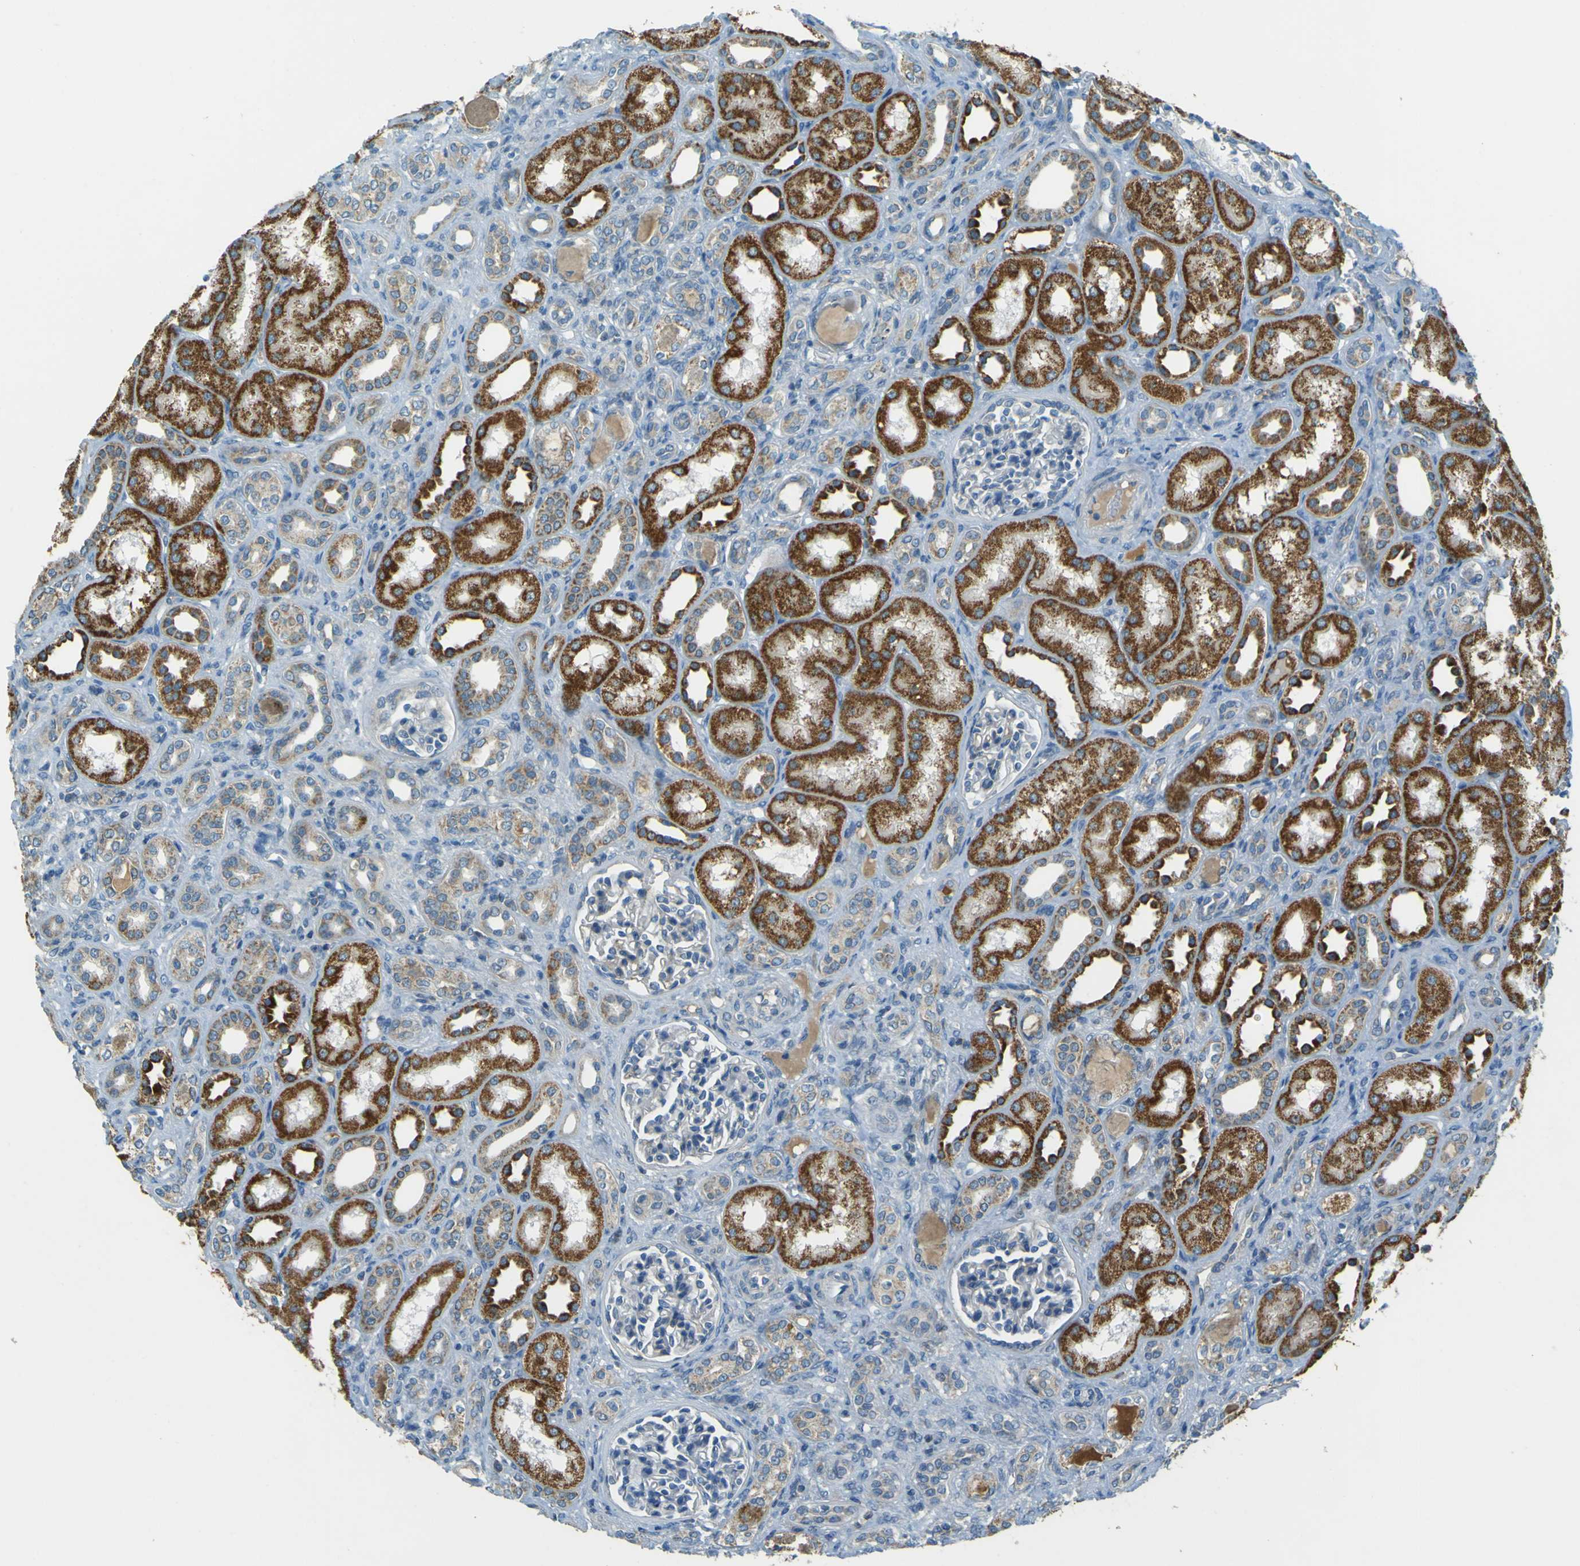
{"staining": {"intensity": "negative", "quantity": "none", "location": "none"}, "tissue": "kidney", "cell_type": "Cells in glomeruli", "image_type": "normal", "snomed": [{"axis": "morphology", "description": "Normal tissue, NOS"}, {"axis": "topography", "description": "Kidney"}], "caption": "This is an IHC micrograph of normal kidney. There is no expression in cells in glomeruli.", "gene": "FKTN", "patient": {"sex": "male", "age": 7}}